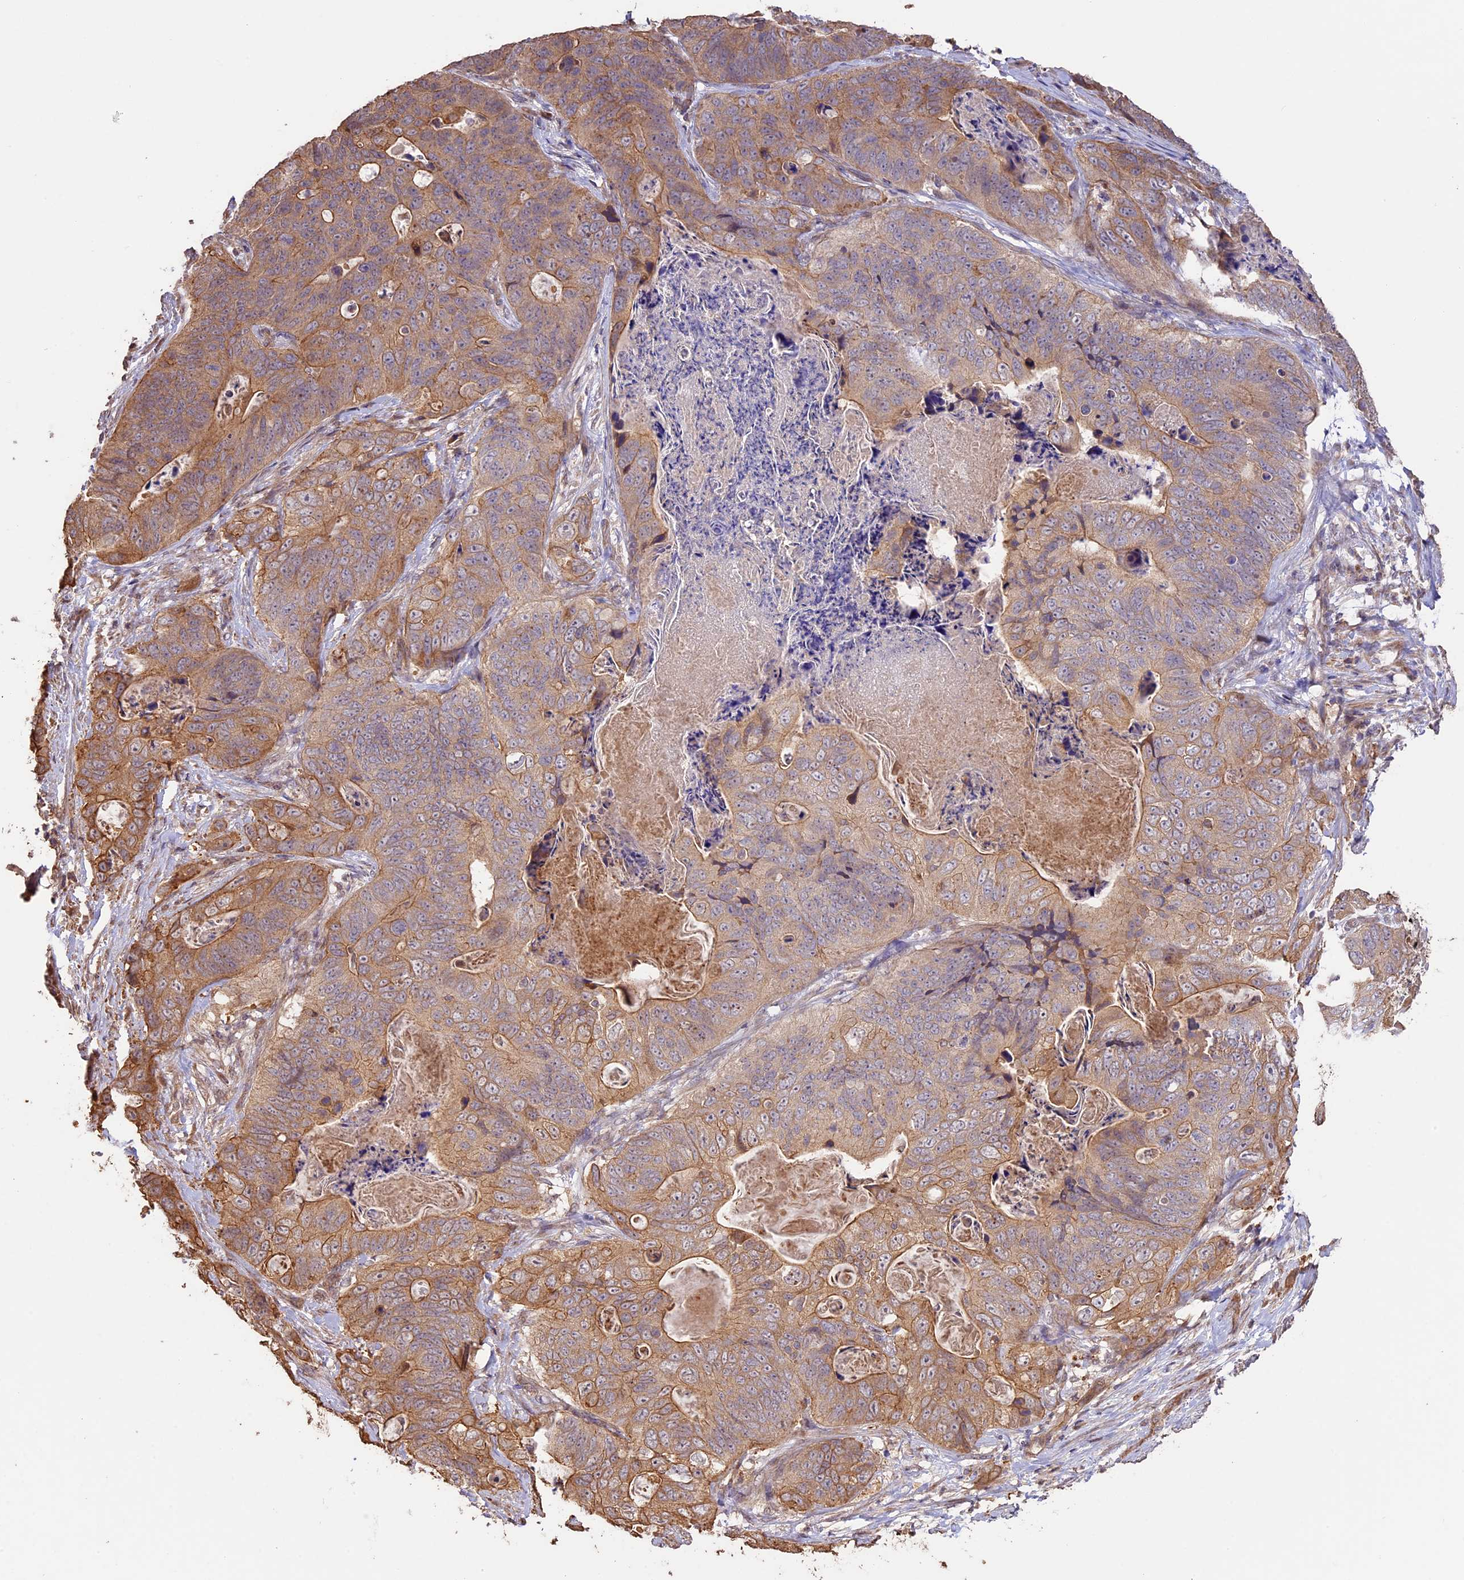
{"staining": {"intensity": "moderate", "quantity": ">75%", "location": "cytoplasmic/membranous"}, "tissue": "stomach cancer", "cell_type": "Tumor cells", "image_type": "cancer", "snomed": [{"axis": "morphology", "description": "Normal tissue, NOS"}, {"axis": "morphology", "description": "Adenocarcinoma, NOS"}, {"axis": "topography", "description": "Stomach"}], "caption": "Adenocarcinoma (stomach) stained with DAB immunohistochemistry exhibits medium levels of moderate cytoplasmic/membranous staining in approximately >75% of tumor cells. (DAB (3,3'-diaminobenzidine) IHC, brown staining for protein, blue staining for nuclei).", "gene": "BCAS4", "patient": {"sex": "female", "age": 89}}